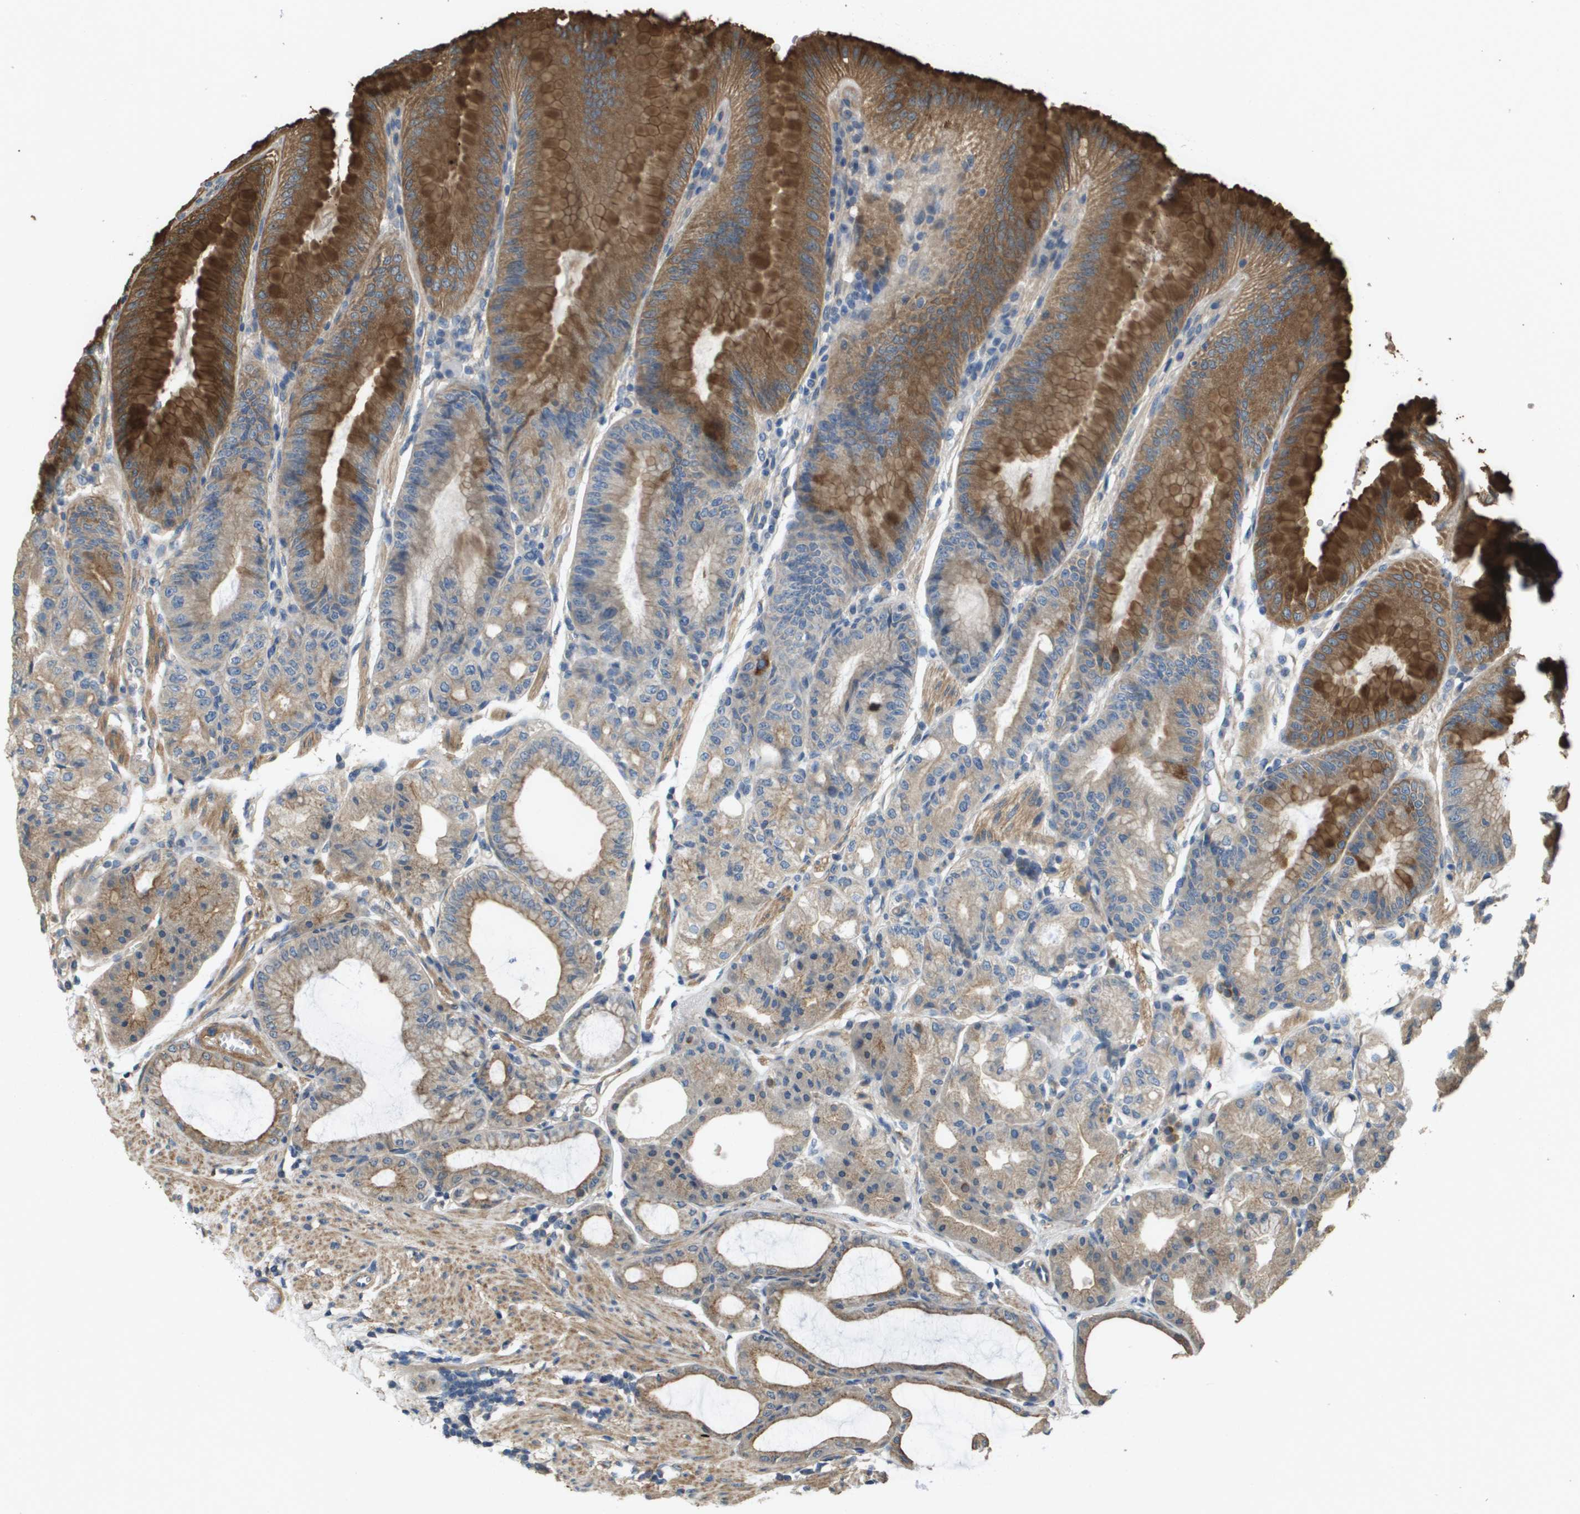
{"staining": {"intensity": "strong", "quantity": "25%-75%", "location": "cytoplasmic/membranous"}, "tissue": "stomach", "cell_type": "Glandular cells", "image_type": "normal", "snomed": [{"axis": "morphology", "description": "Normal tissue, NOS"}, {"axis": "topography", "description": "Stomach, lower"}], "caption": "High-magnification brightfield microscopy of unremarkable stomach stained with DAB (brown) and counterstained with hematoxylin (blue). glandular cells exhibit strong cytoplasmic/membranous positivity is present in approximately25%-75% of cells.", "gene": "KRT23", "patient": {"sex": "male", "age": 71}}